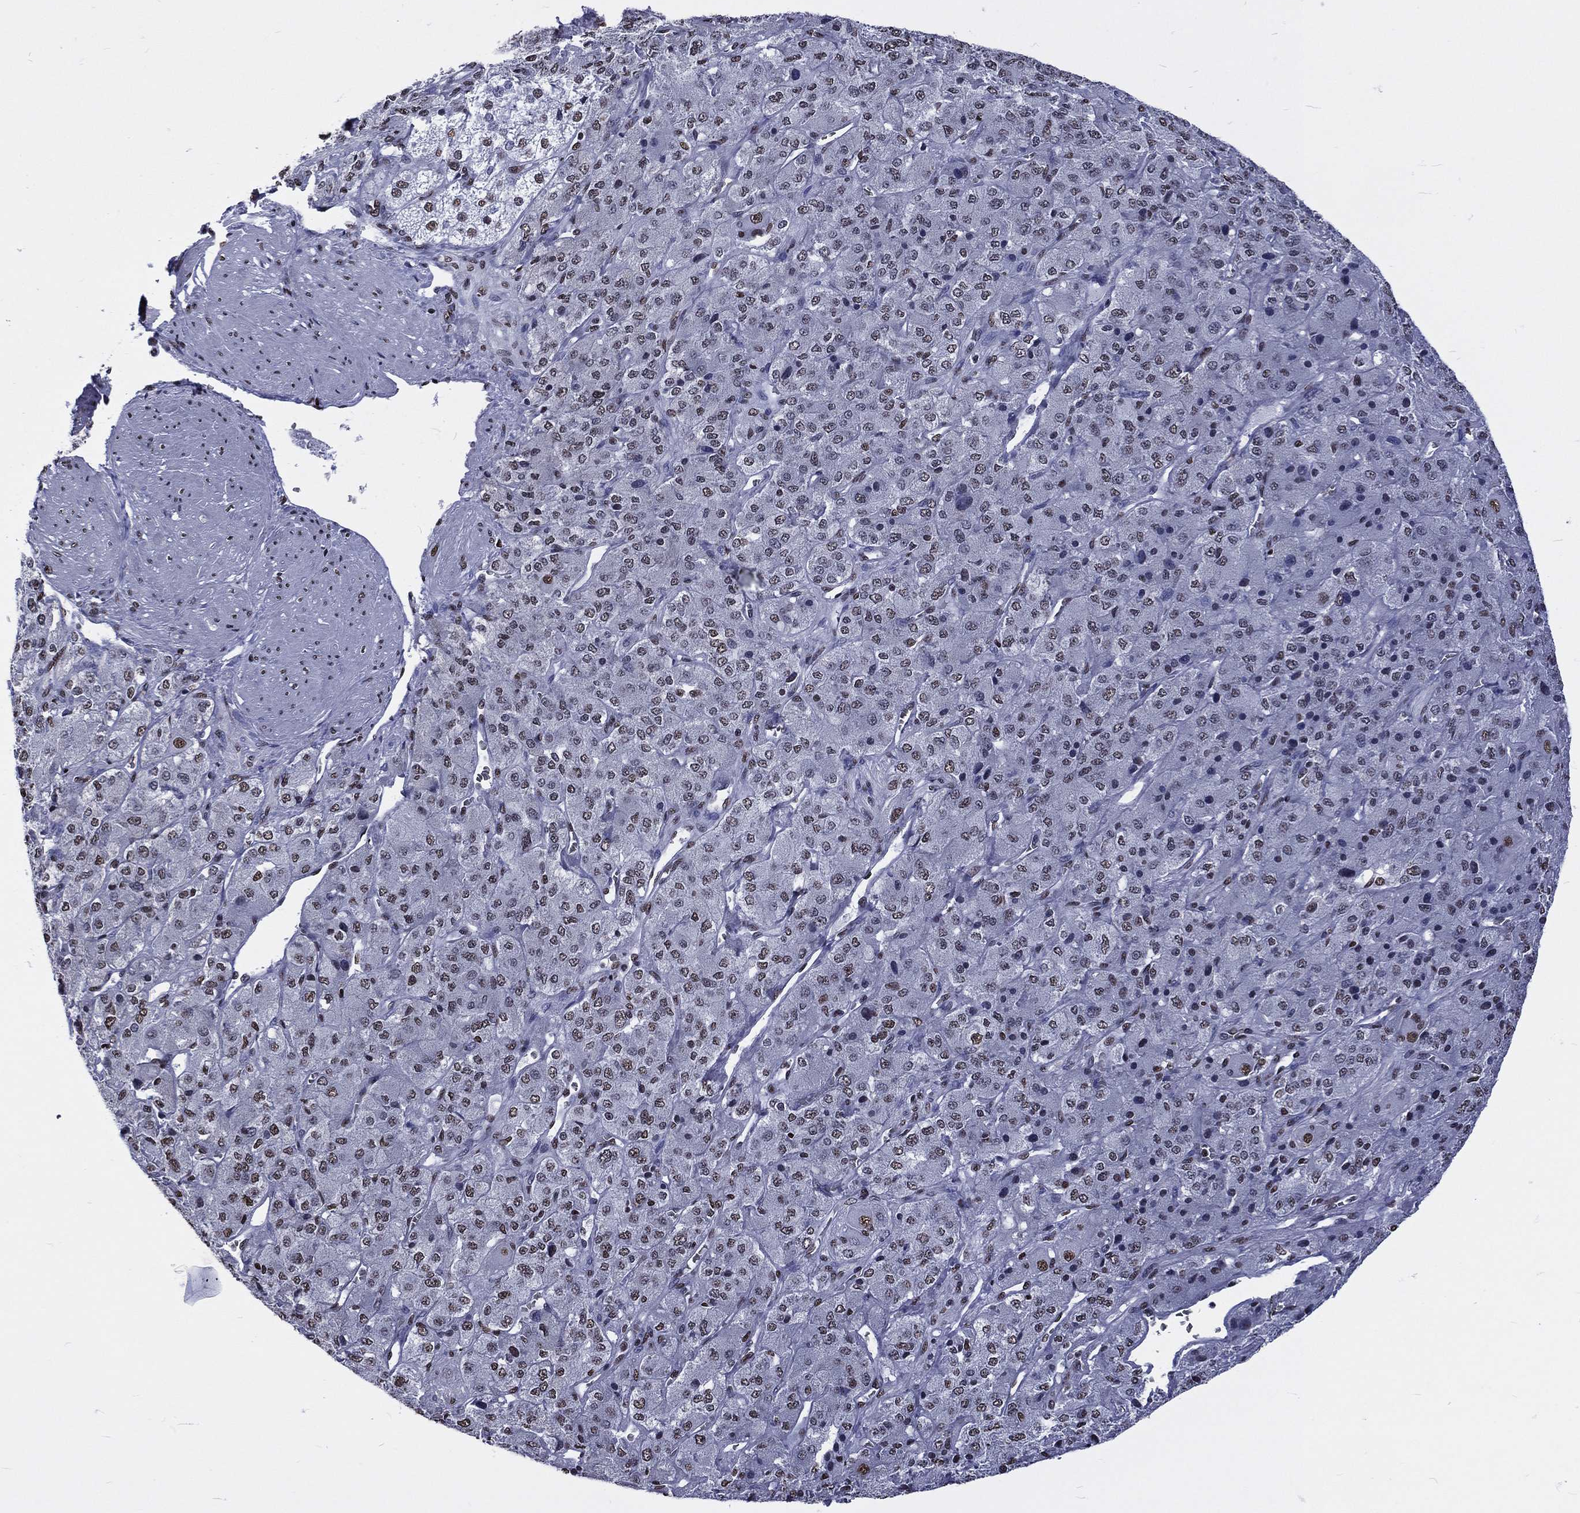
{"staining": {"intensity": "moderate", "quantity": "25%-75%", "location": "nuclear"}, "tissue": "adrenal gland", "cell_type": "Glandular cells", "image_type": "normal", "snomed": [{"axis": "morphology", "description": "Normal tissue, NOS"}, {"axis": "topography", "description": "Adrenal gland"}], "caption": "Immunohistochemical staining of unremarkable human adrenal gland reveals 25%-75% levels of moderate nuclear protein expression in about 25%-75% of glandular cells. The protein of interest is stained brown, and the nuclei are stained in blue (DAB IHC with brightfield microscopy, high magnification).", "gene": "RETREG2", "patient": {"sex": "female", "age": 60}}